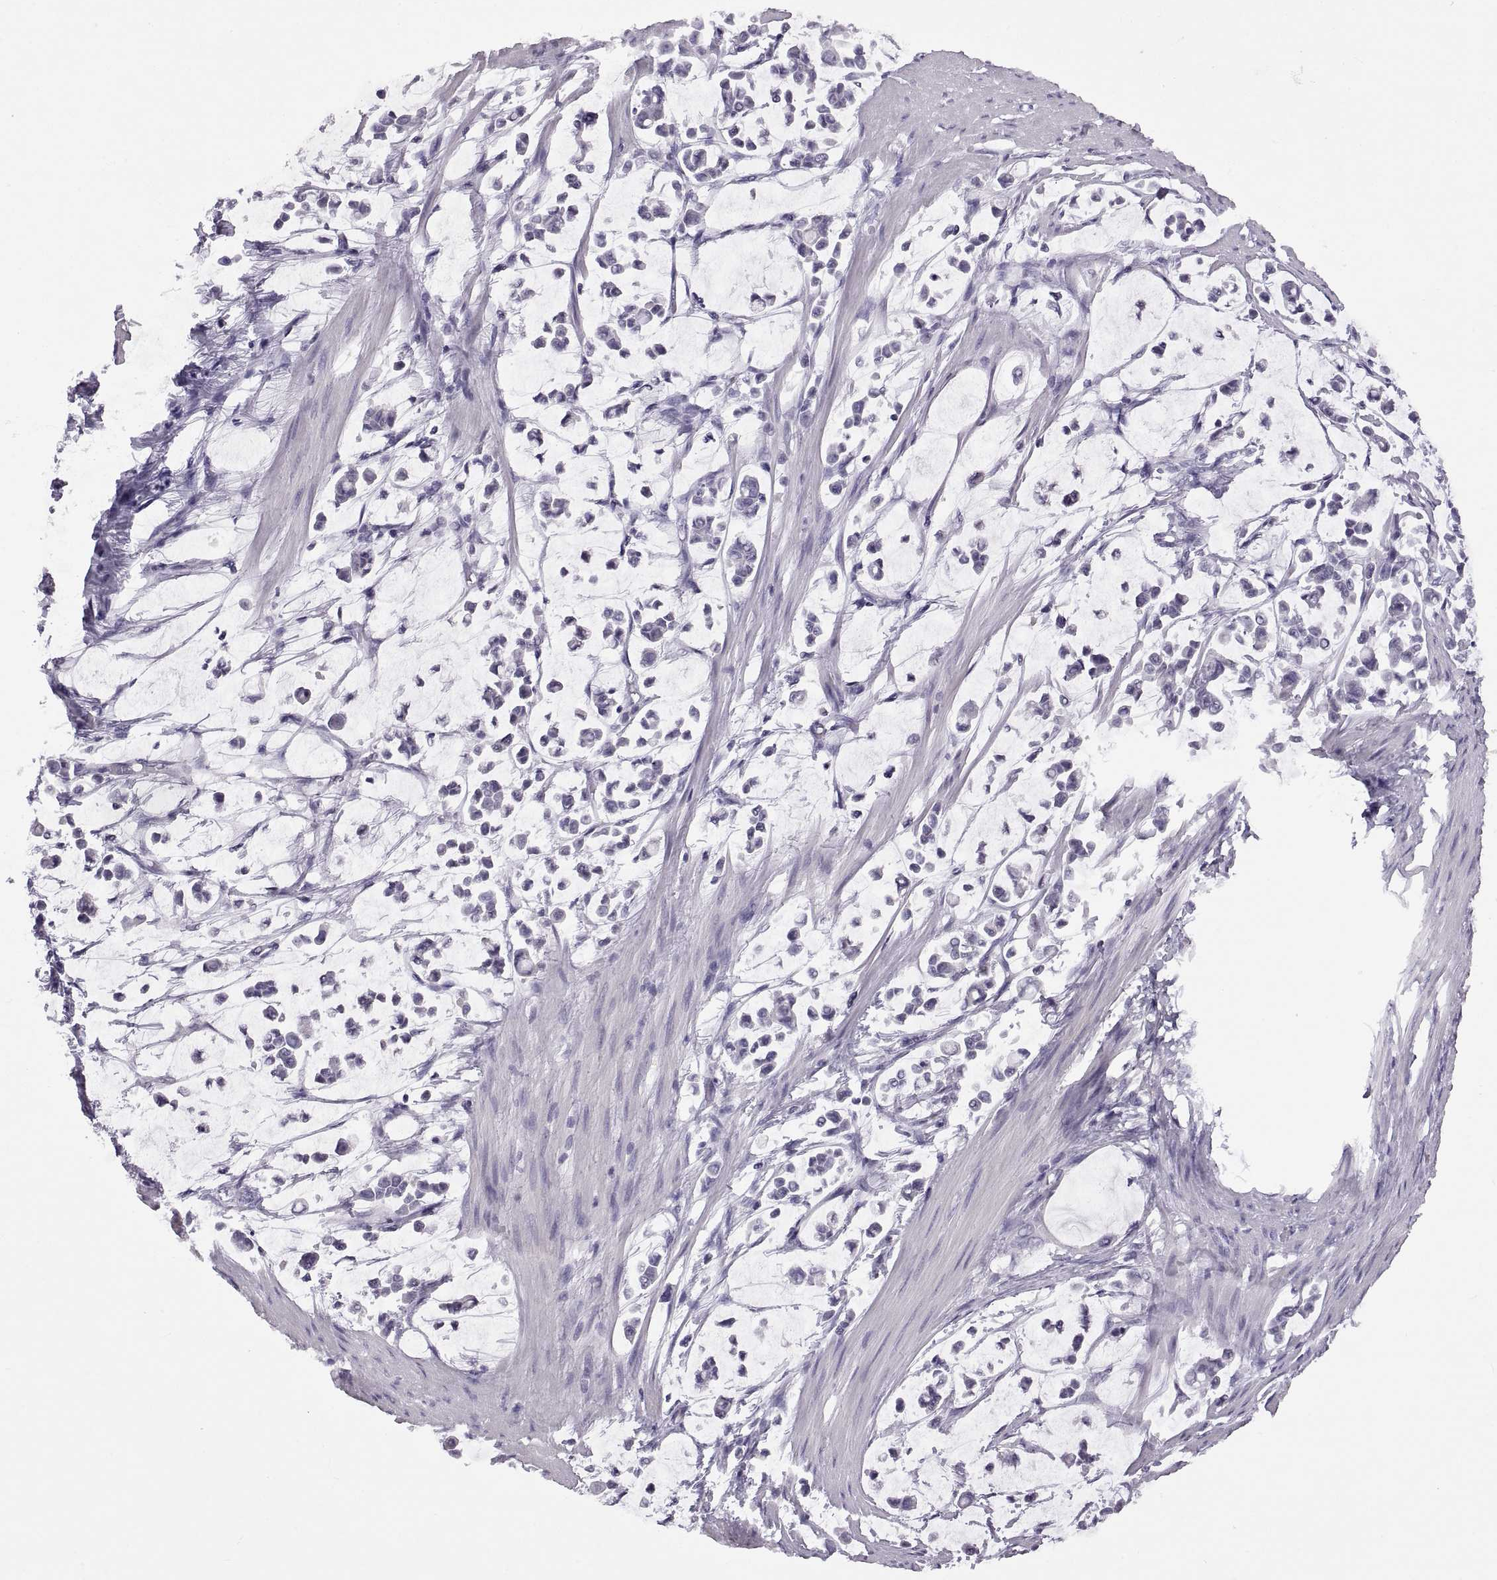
{"staining": {"intensity": "negative", "quantity": "none", "location": "none"}, "tissue": "stomach cancer", "cell_type": "Tumor cells", "image_type": "cancer", "snomed": [{"axis": "morphology", "description": "Adenocarcinoma, NOS"}, {"axis": "topography", "description": "Stomach"}], "caption": "Stomach cancer (adenocarcinoma) was stained to show a protein in brown. There is no significant expression in tumor cells.", "gene": "RDM1", "patient": {"sex": "male", "age": 82}}